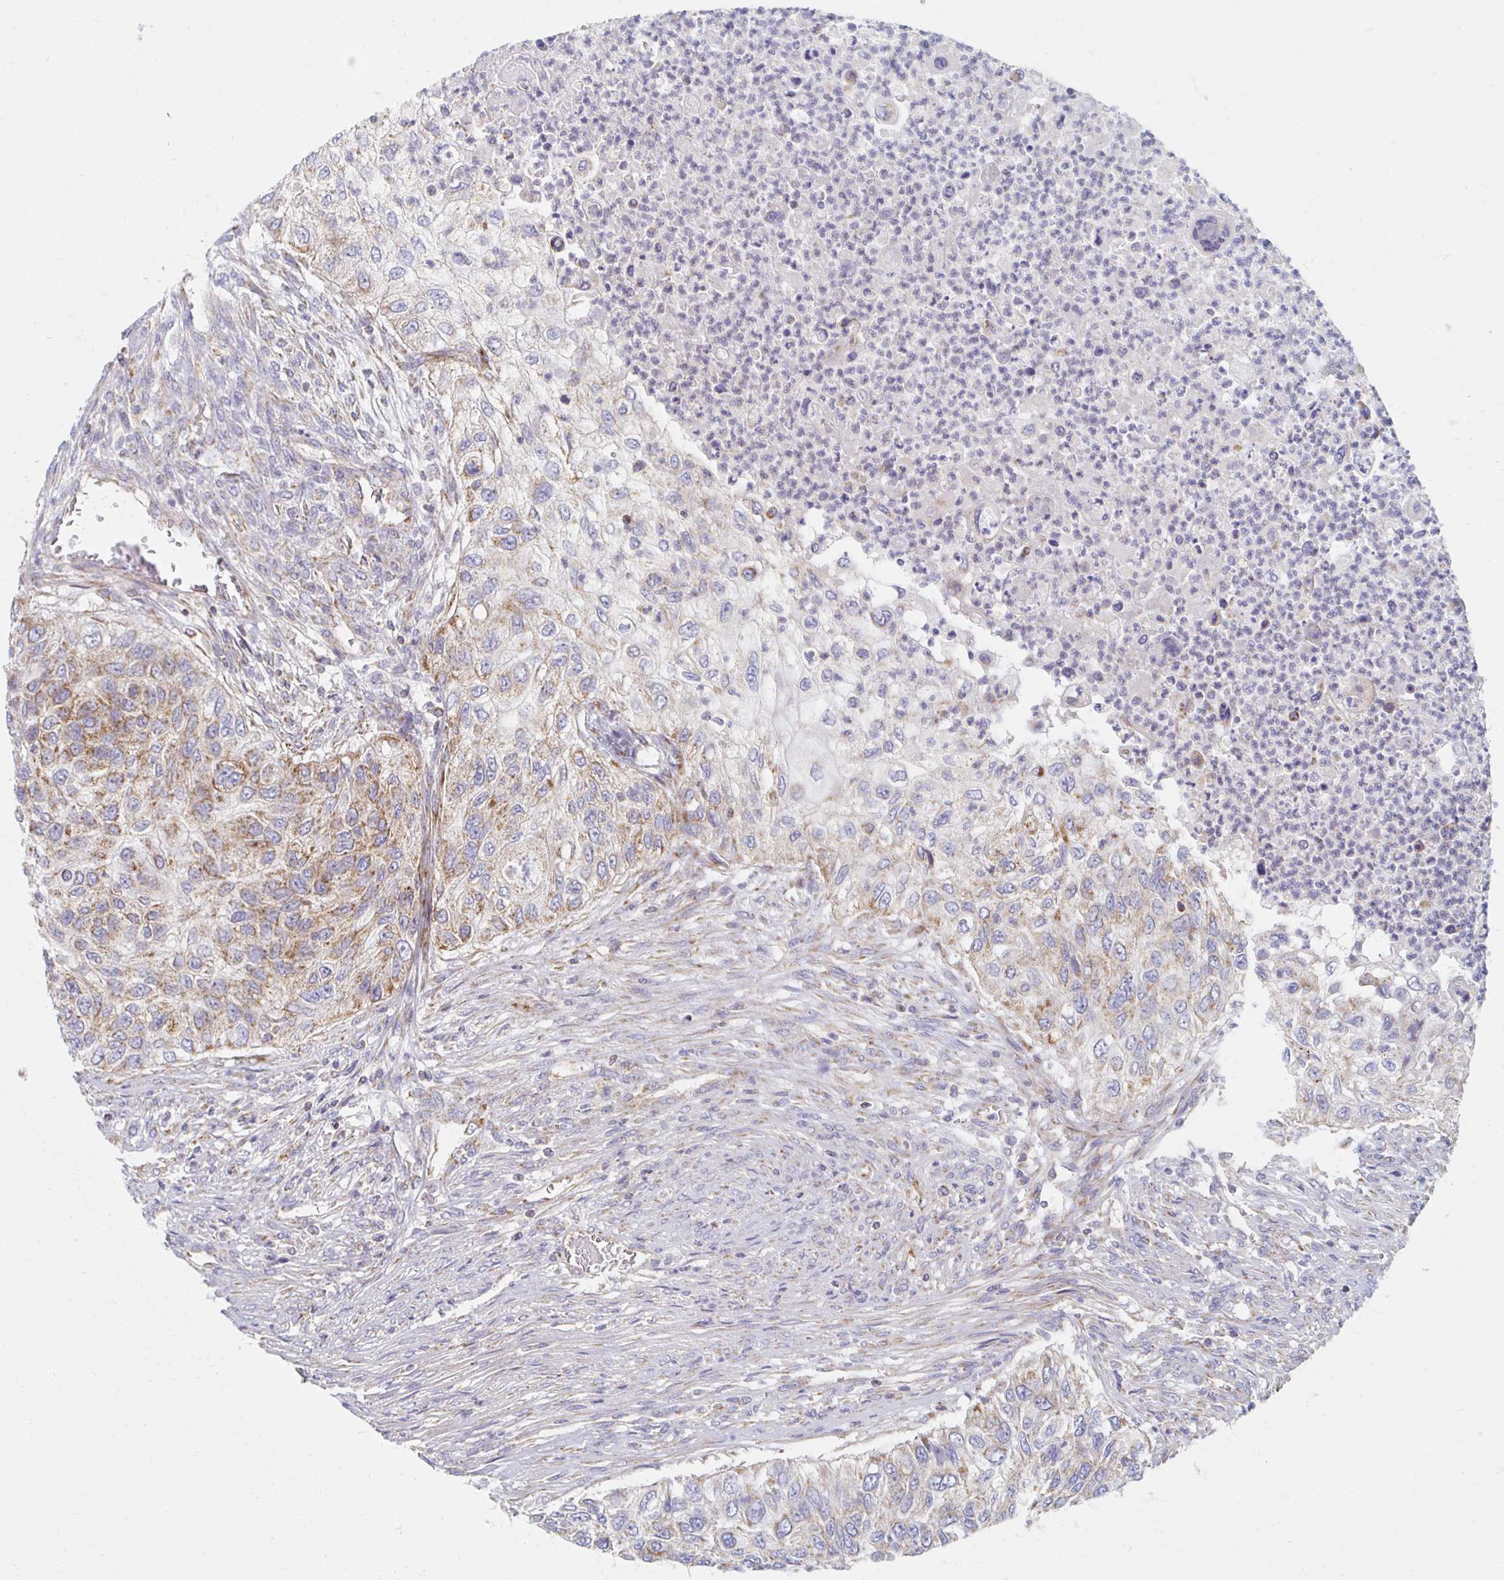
{"staining": {"intensity": "moderate", "quantity": "25%-75%", "location": "cytoplasmic/membranous"}, "tissue": "urothelial cancer", "cell_type": "Tumor cells", "image_type": "cancer", "snomed": [{"axis": "morphology", "description": "Urothelial carcinoma, High grade"}, {"axis": "topography", "description": "Urinary bladder"}], "caption": "IHC (DAB) staining of human high-grade urothelial carcinoma exhibits moderate cytoplasmic/membranous protein positivity in about 25%-75% of tumor cells.", "gene": "MAVS", "patient": {"sex": "female", "age": 60}}